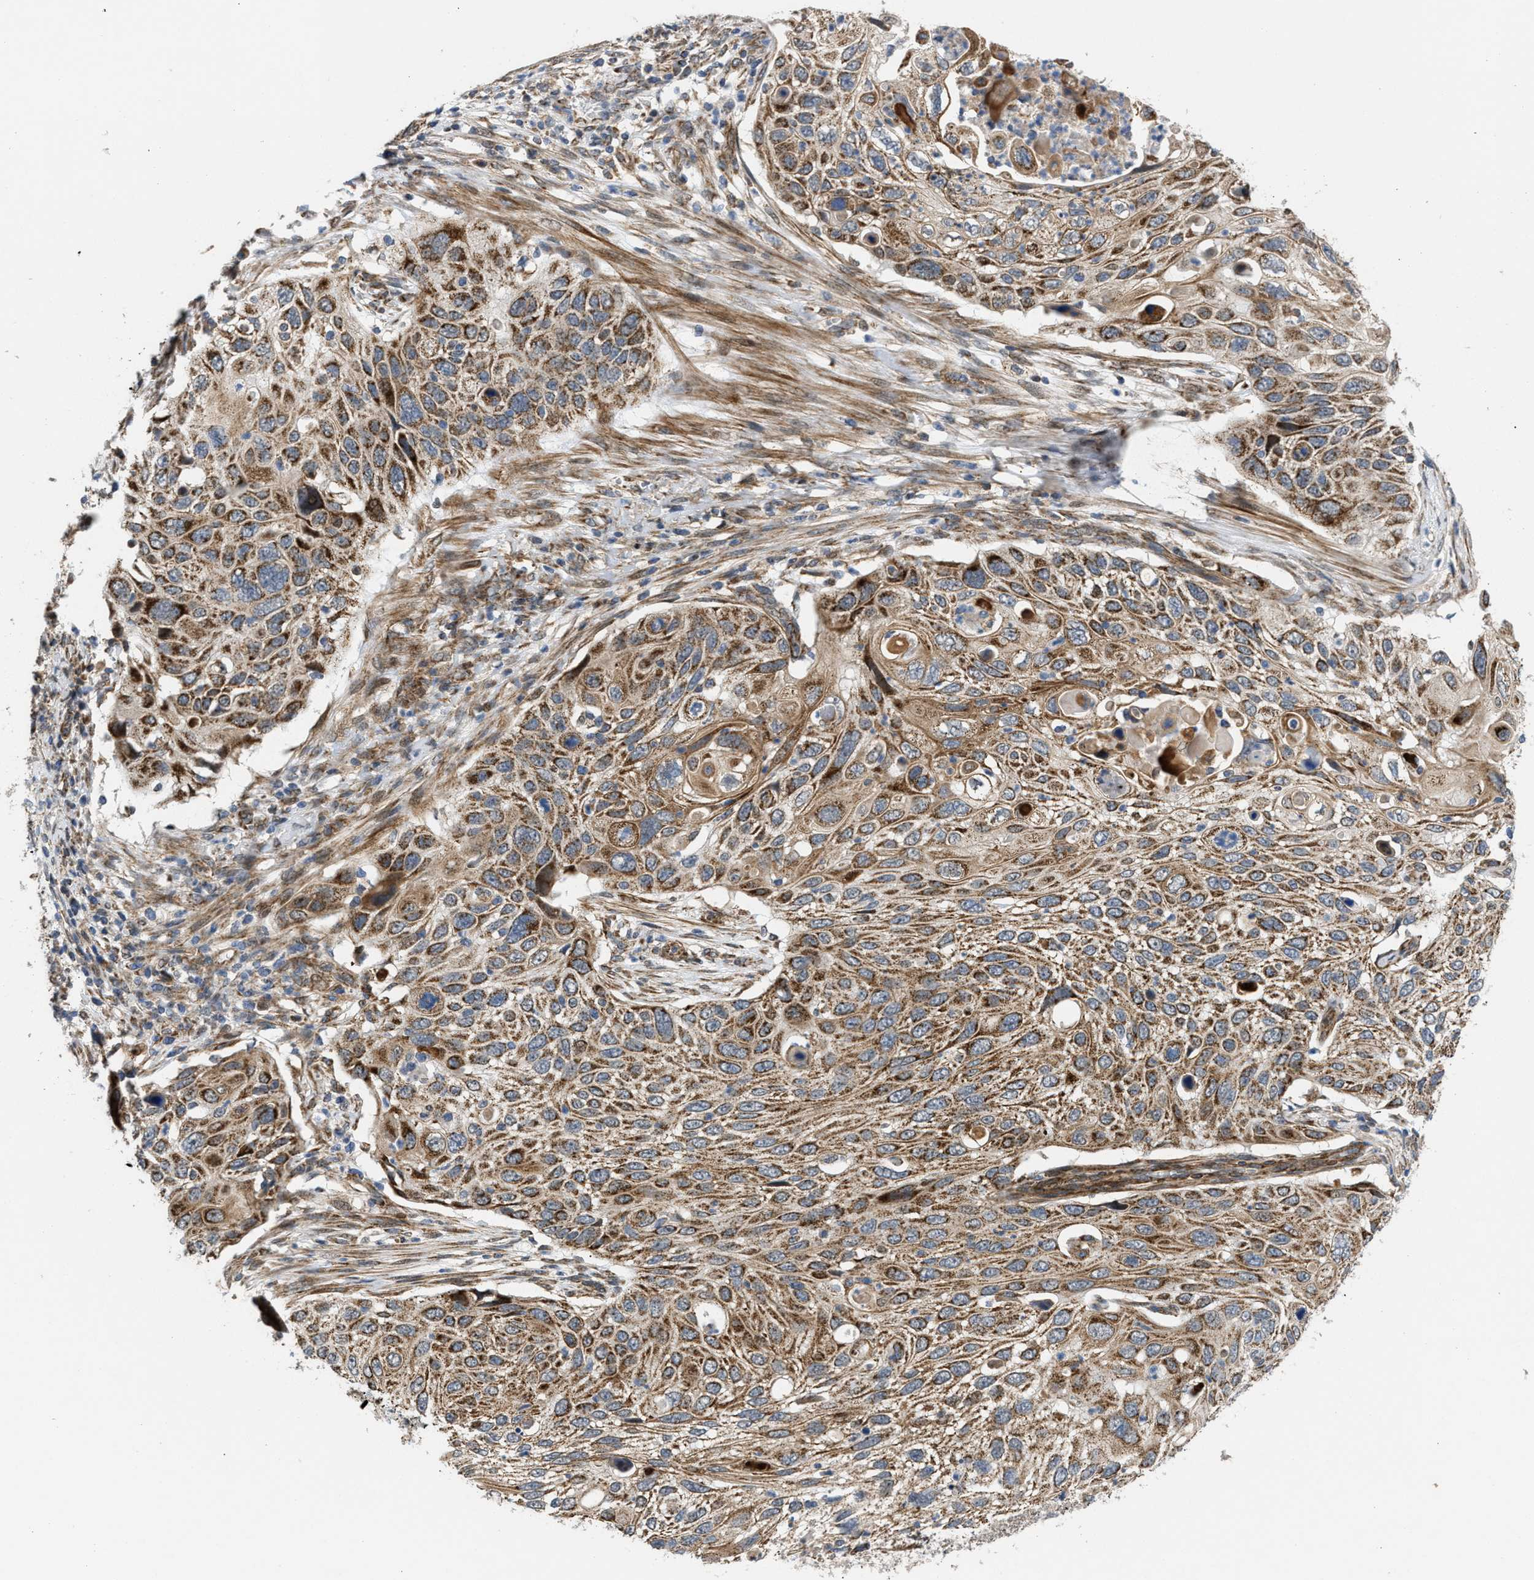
{"staining": {"intensity": "moderate", "quantity": ">75%", "location": "cytoplasmic/membranous"}, "tissue": "cervical cancer", "cell_type": "Tumor cells", "image_type": "cancer", "snomed": [{"axis": "morphology", "description": "Squamous cell carcinoma, NOS"}, {"axis": "topography", "description": "Cervix"}], "caption": "A photomicrograph of human squamous cell carcinoma (cervical) stained for a protein reveals moderate cytoplasmic/membranous brown staining in tumor cells.", "gene": "TACO1", "patient": {"sex": "female", "age": 70}}